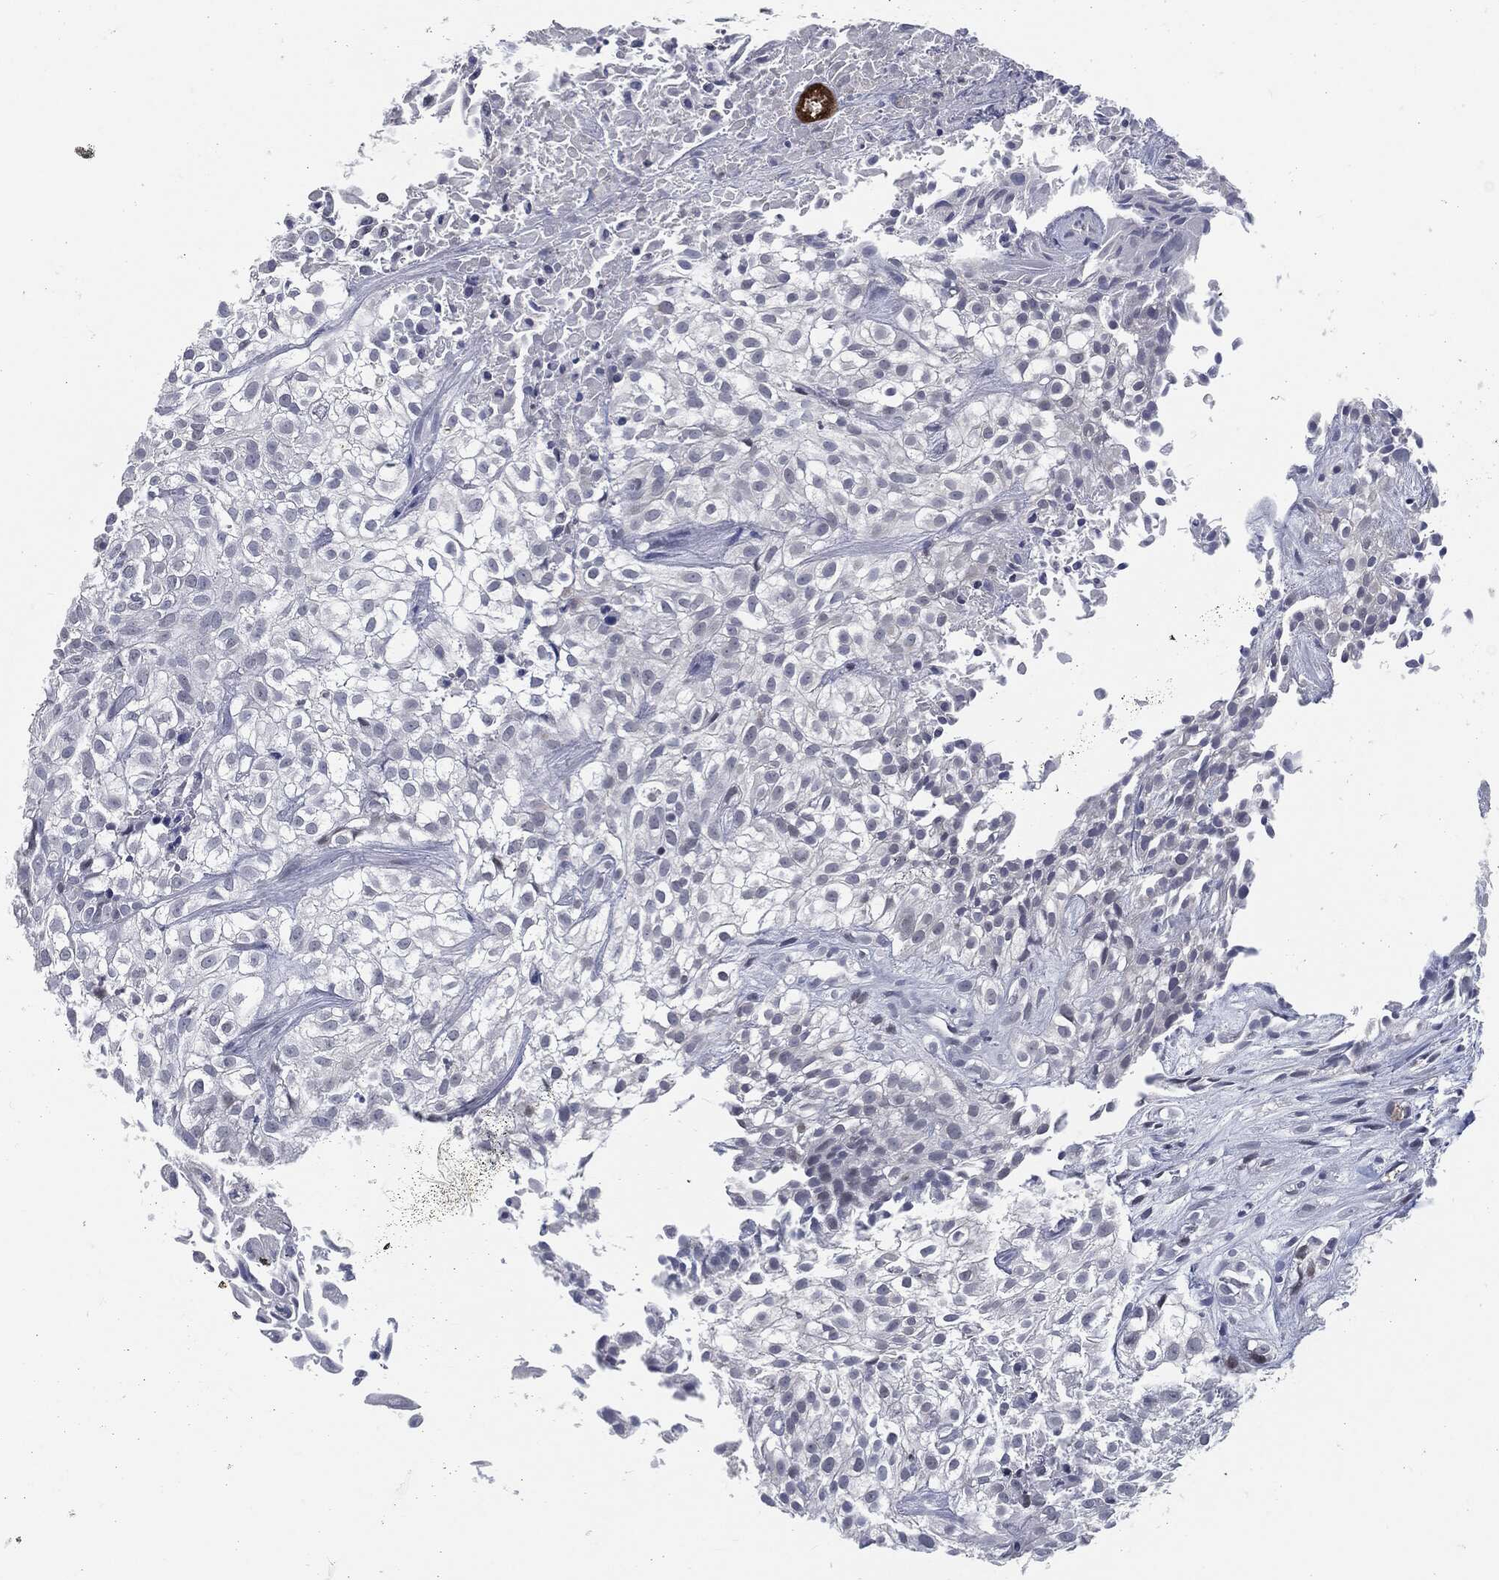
{"staining": {"intensity": "negative", "quantity": "none", "location": "none"}, "tissue": "urothelial cancer", "cell_type": "Tumor cells", "image_type": "cancer", "snomed": [{"axis": "morphology", "description": "Urothelial carcinoma, High grade"}, {"axis": "topography", "description": "Urinary bladder"}], "caption": "This image is of high-grade urothelial carcinoma stained with immunohistochemistry (IHC) to label a protein in brown with the nuclei are counter-stained blue. There is no staining in tumor cells.", "gene": "PROM1", "patient": {"sex": "male", "age": 56}}